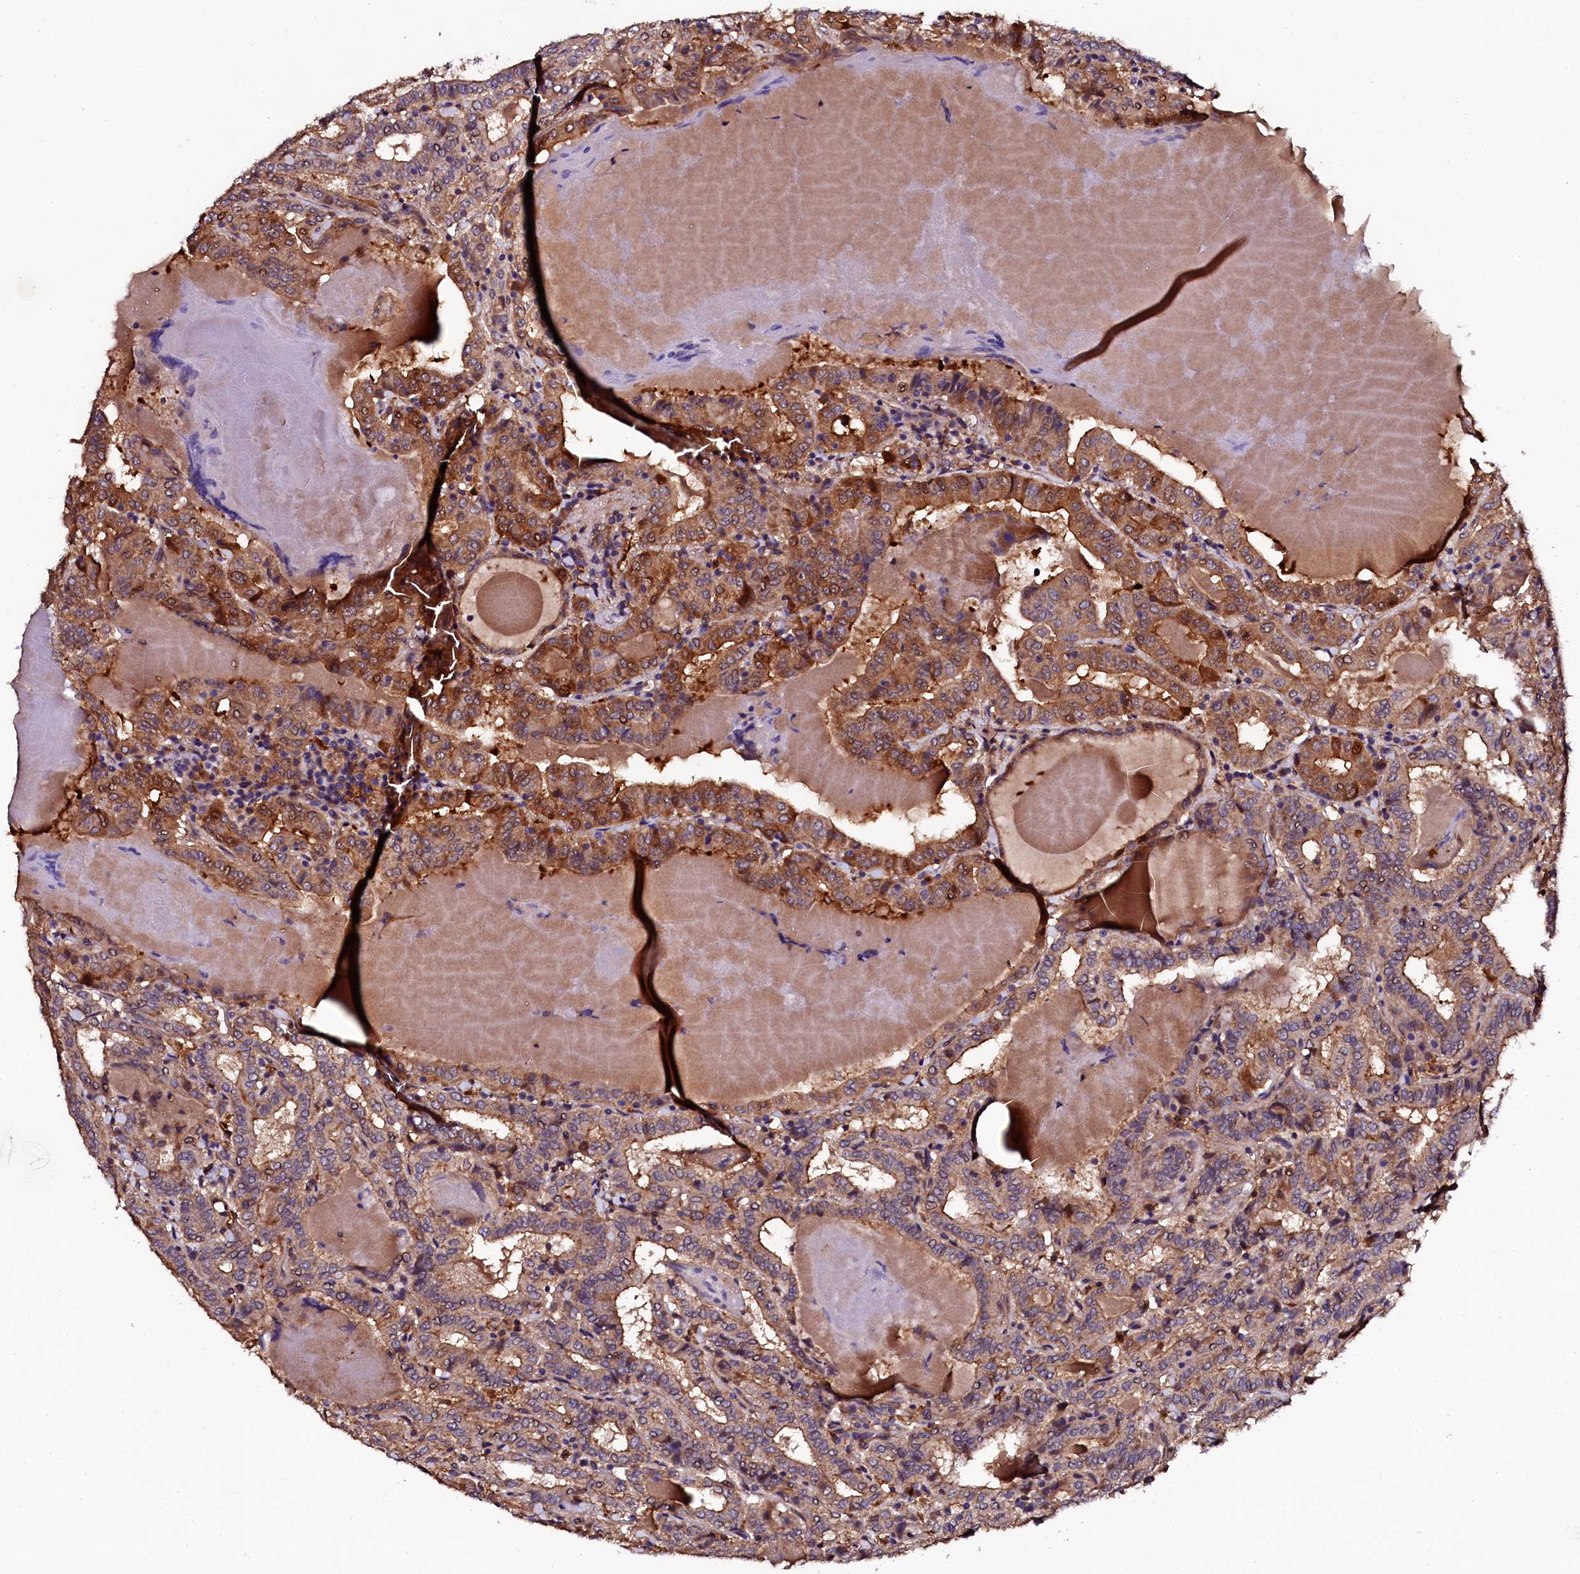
{"staining": {"intensity": "moderate", "quantity": ">75%", "location": "cytoplasmic/membranous"}, "tissue": "thyroid cancer", "cell_type": "Tumor cells", "image_type": "cancer", "snomed": [{"axis": "morphology", "description": "Papillary adenocarcinoma, NOS"}, {"axis": "topography", "description": "Thyroid gland"}], "caption": "Immunohistochemistry (DAB) staining of thyroid cancer (papillary adenocarcinoma) exhibits moderate cytoplasmic/membranous protein expression in about >75% of tumor cells. (DAB (3,3'-diaminobenzidine) IHC, brown staining for protein, blue staining for nuclei).", "gene": "APPL2", "patient": {"sex": "female", "age": 72}}